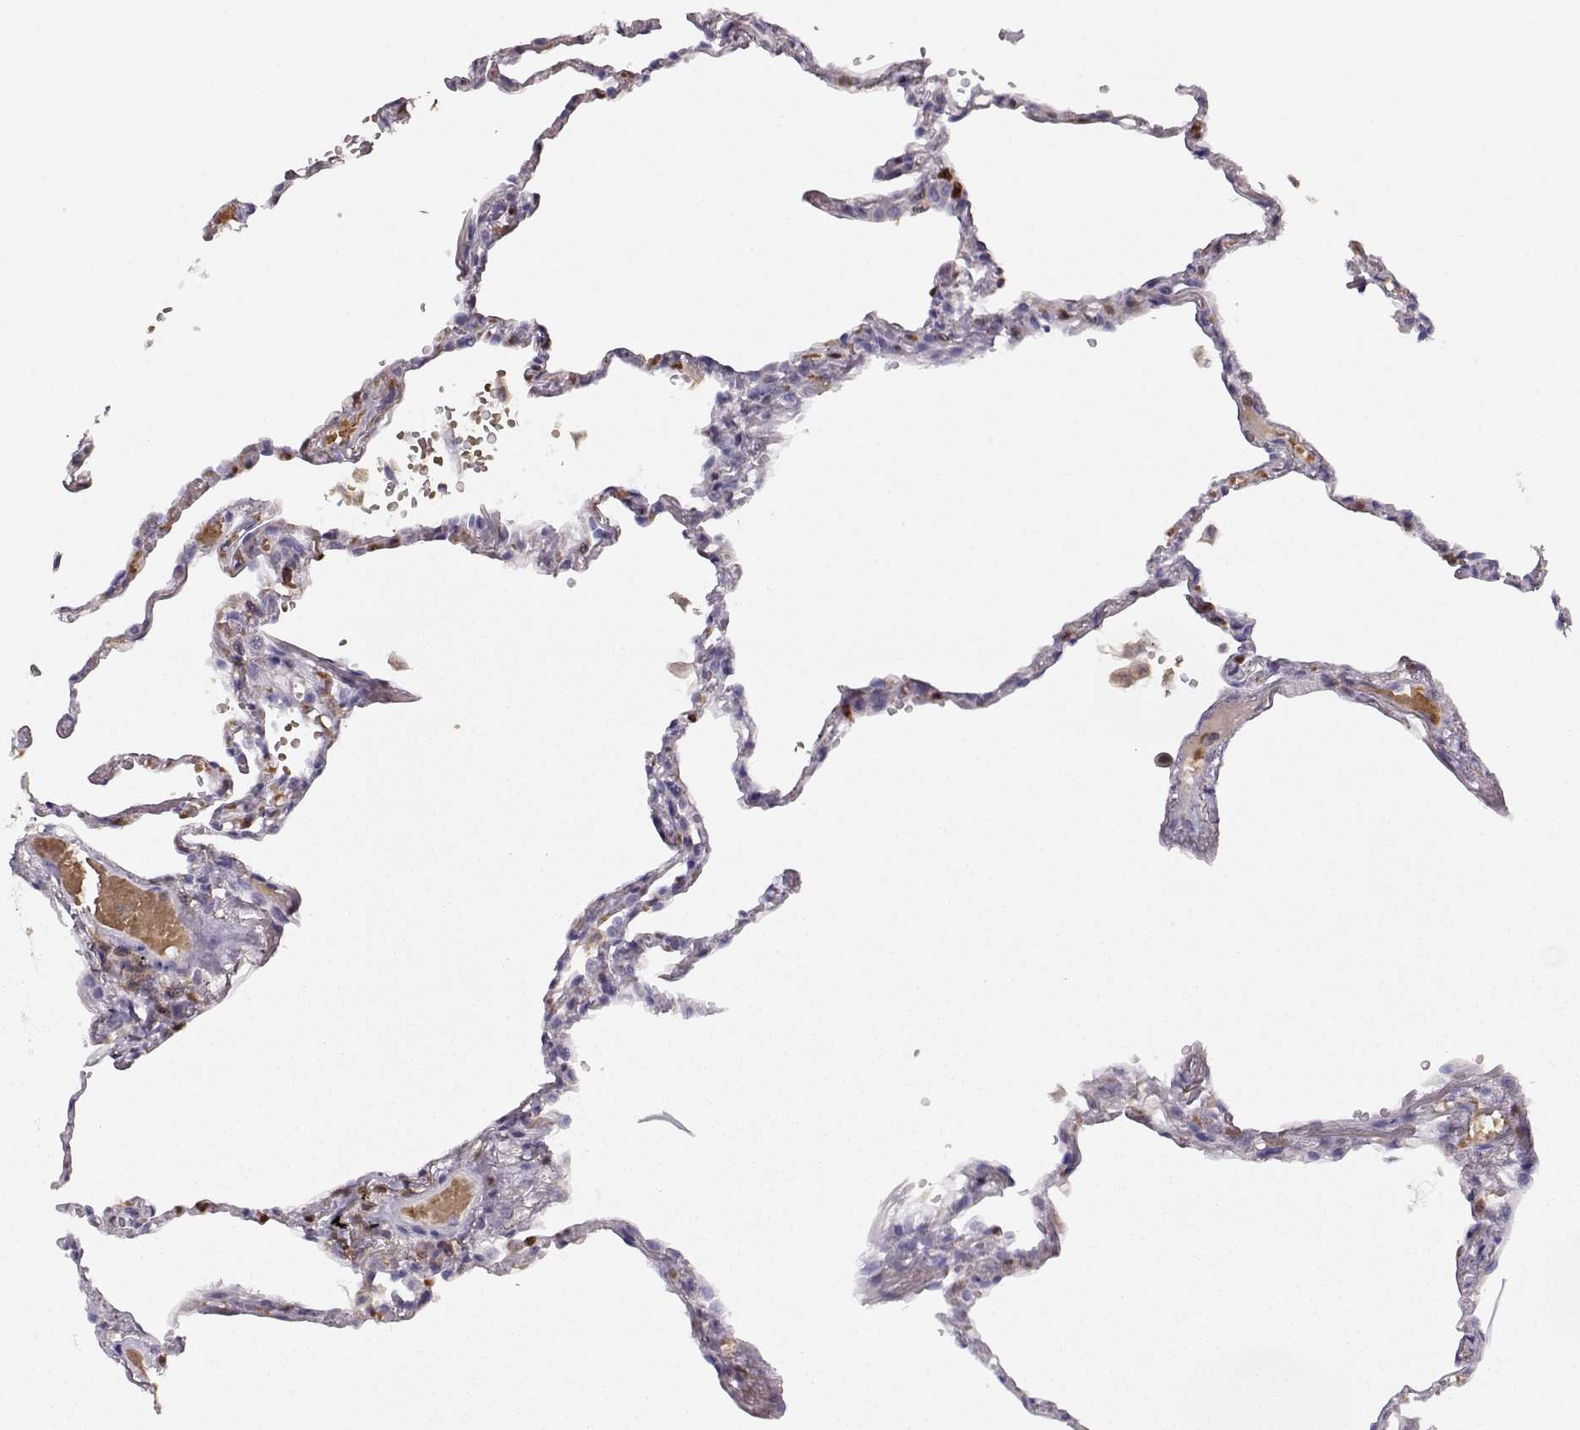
{"staining": {"intensity": "negative", "quantity": "none", "location": "none"}, "tissue": "lung", "cell_type": "Alveolar cells", "image_type": "normal", "snomed": [{"axis": "morphology", "description": "Normal tissue, NOS"}, {"axis": "topography", "description": "Lung"}], "caption": "There is no significant positivity in alveolar cells of lung. The staining was performed using DAB to visualize the protein expression in brown, while the nuclei were stained in blue with hematoxylin (Magnification: 20x).", "gene": "PNP", "patient": {"sex": "male", "age": 78}}